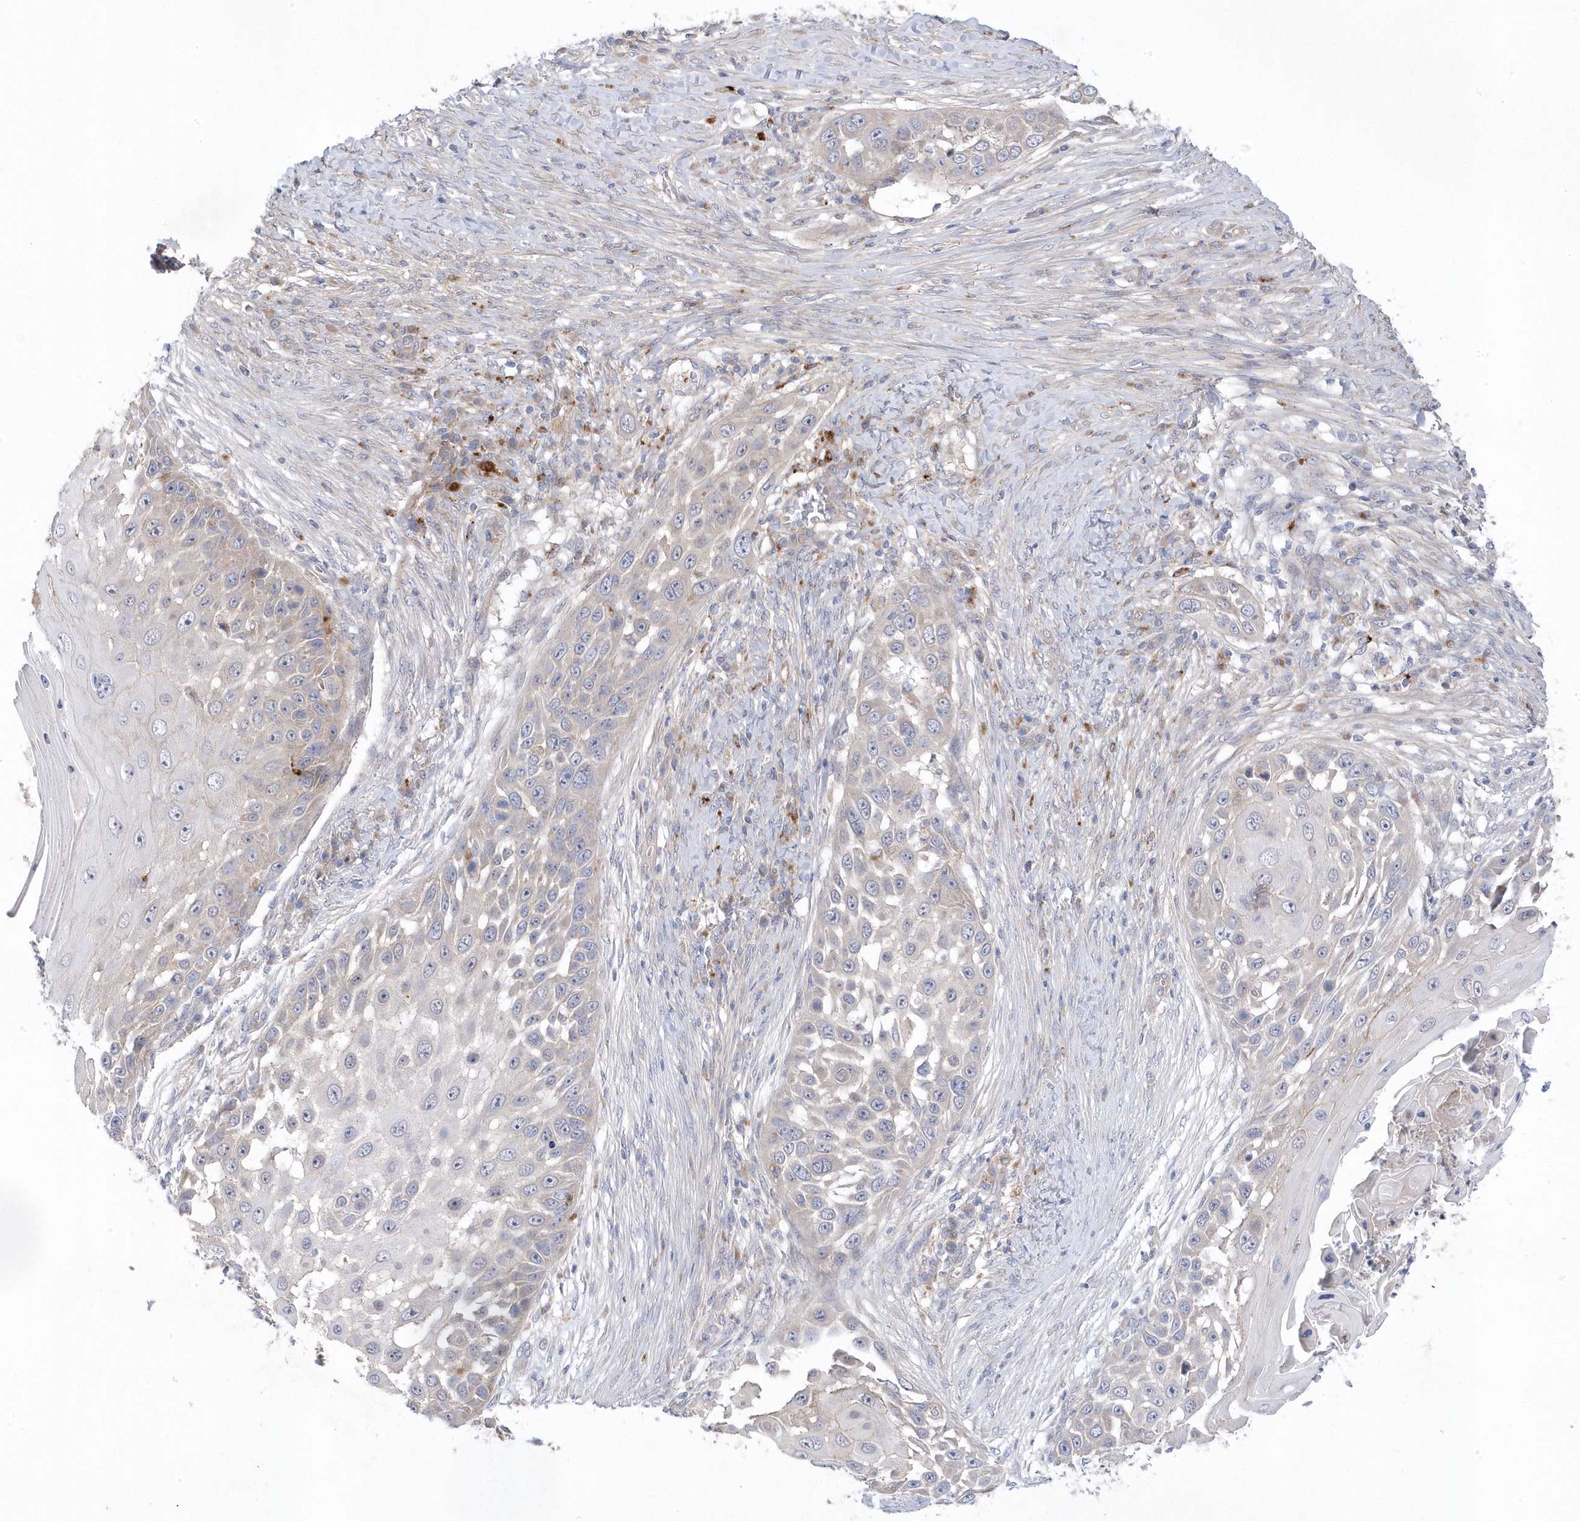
{"staining": {"intensity": "negative", "quantity": "none", "location": "none"}, "tissue": "skin cancer", "cell_type": "Tumor cells", "image_type": "cancer", "snomed": [{"axis": "morphology", "description": "Squamous cell carcinoma, NOS"}, {"axis": "topography", "description": "Skin"}], "caption": "Image shows no protein expression in tumor cells of skin cancer tissue.", "gene": "ANAPC1", "patient": {"sex": "female", "age": 44}}